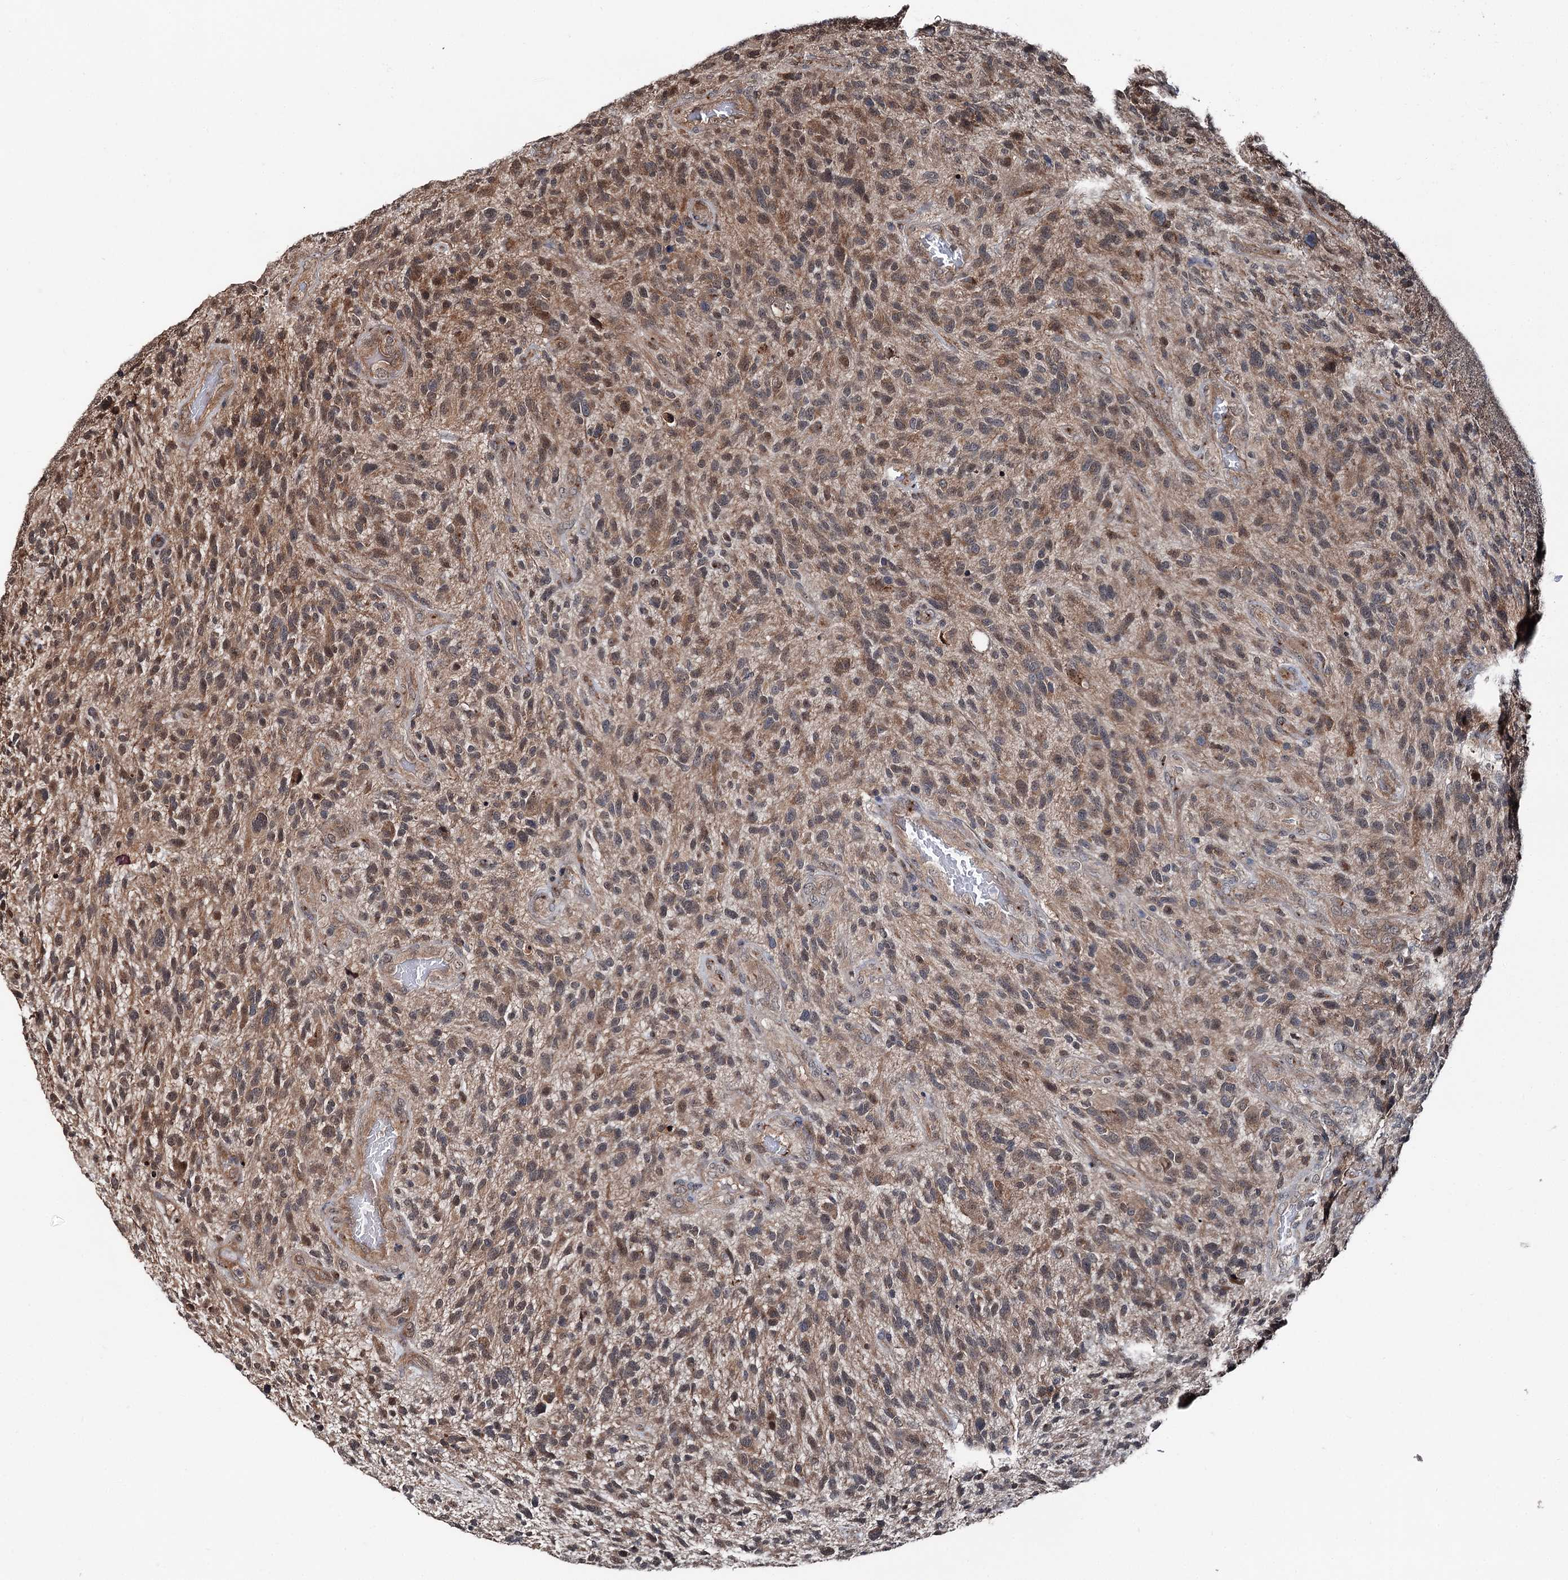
{"staining": {"intensity": "moderate", "quantity": ">75%", "location": "cytoplasmic/membranous,nuclear"}, "tissue": "glioma", "cell_type": "Tumor cells", "image_type": "cancer", "snomed": [{"axis": "morphology", "description": "Glioma, malignant, High grade"}, {"axis": "topography", "description": "Brain"}], "caption": "A photomicrograph showing moderate cytoplasmic/membranous and nuclear staining in about >75% of tumor cells in glioma, as visualized by brown immunohistochemical staining.", "gene": "PSMD13", "patient": {"sex": "male", "age": 47}}